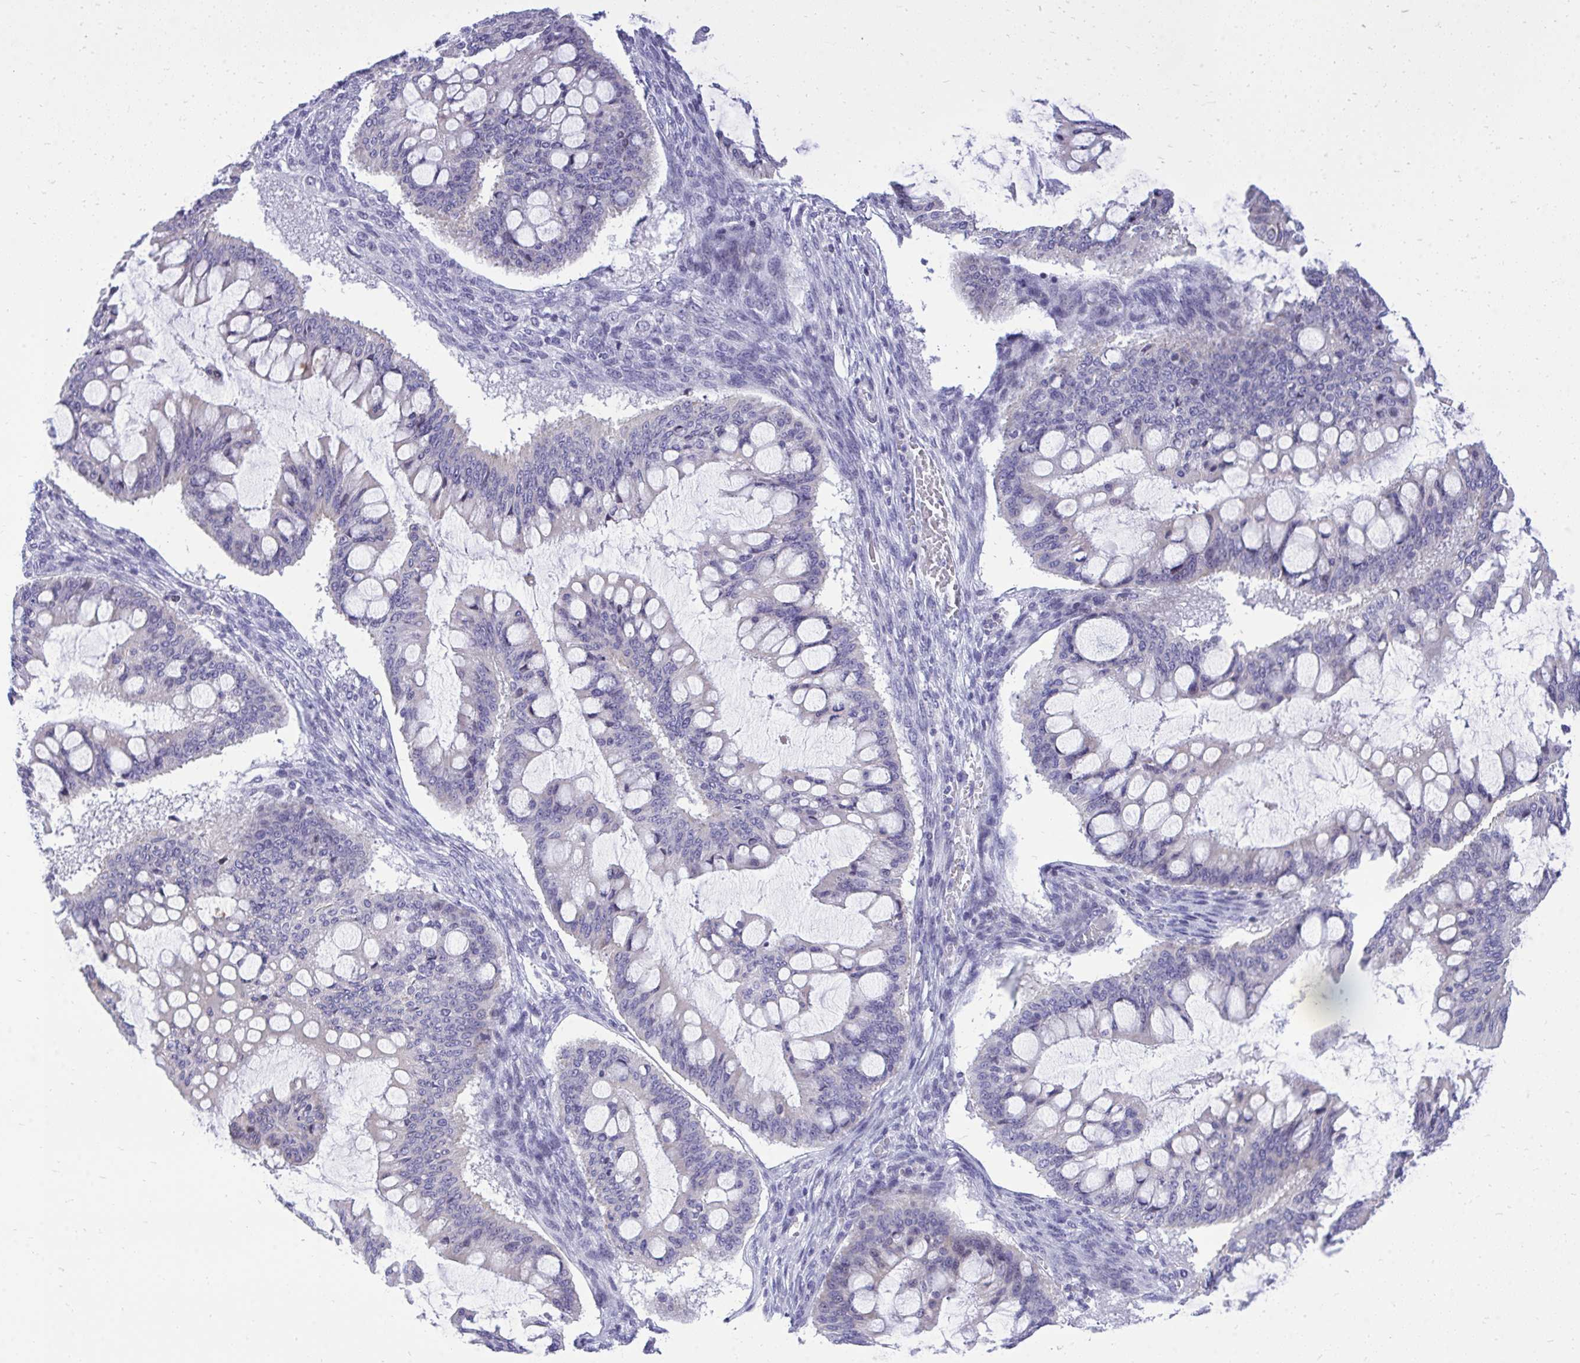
{"staining": {"intensity": "negative", "quantity": "none", "location": "none"}, "tissue": "ovarian cancer", "cell_type": "Tumor cells", "image_type": "cancer", "snomed": [{"axis": "morphology", "description": "Cystadenocarcinoma, mucinous, NOS"}, {"axis": "topography", "description": "Ovary"}], "caption": "Mucinous cystadenocarcinoma (ovarian) stained for a protein using IHC shows no expression tumor cells.", "gene": "GABRA1", "patient": {"sex": "female", "age": 73}}